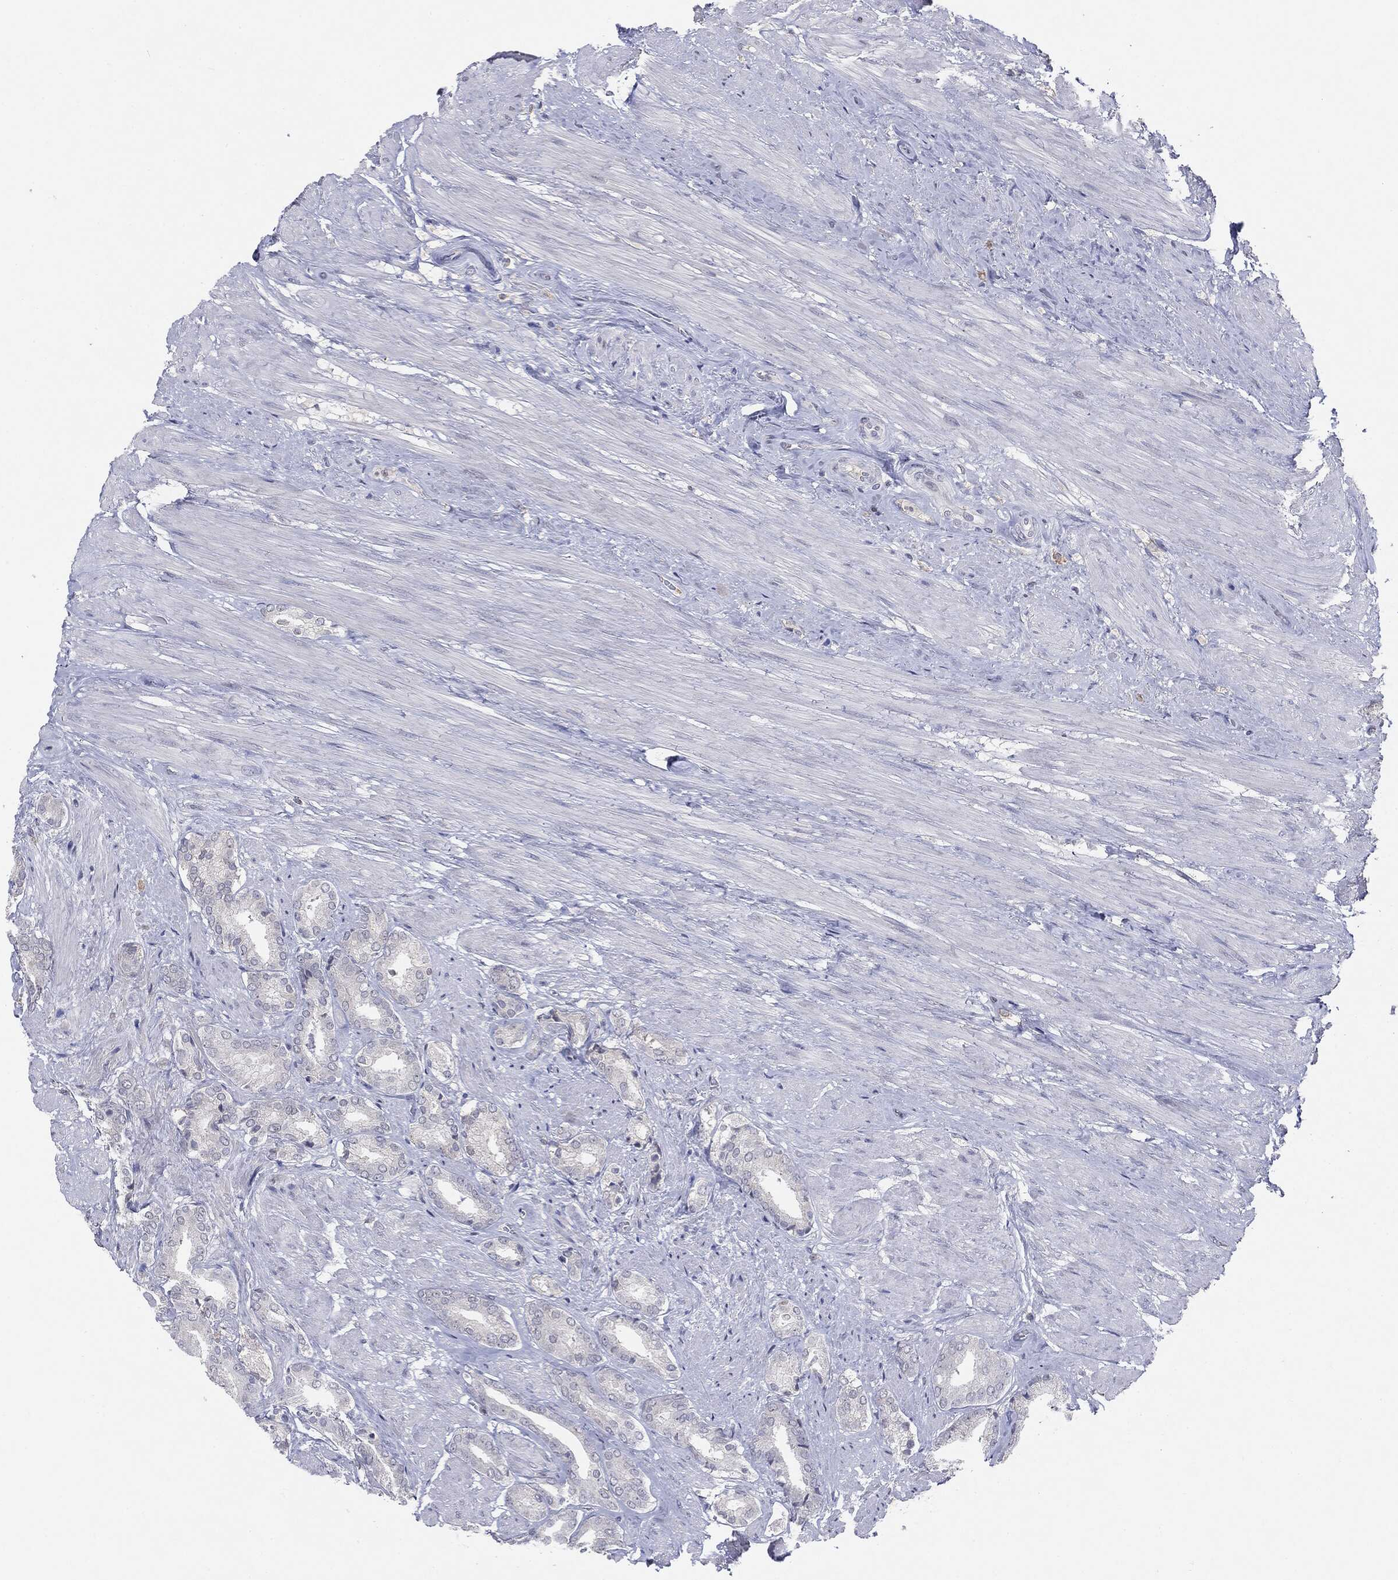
{"staining": {"intensity": "negative", "quantity": "none", "location": "none"}, "tissue": "prostate cancer", "cell_type": "Tumor cells", "image_type": "cancer", "snomed": [{"axis": "morphology", "description": "Adenocarcinoma, High grade"}, {"axis": "topography", "description": "Prostate"}], "caption": "Tumor cells show no significant expression in high-grade adenocarcinoma (prostate).", "gene": "KIF2C", "patient": {"sex": "male", "age": 56}}